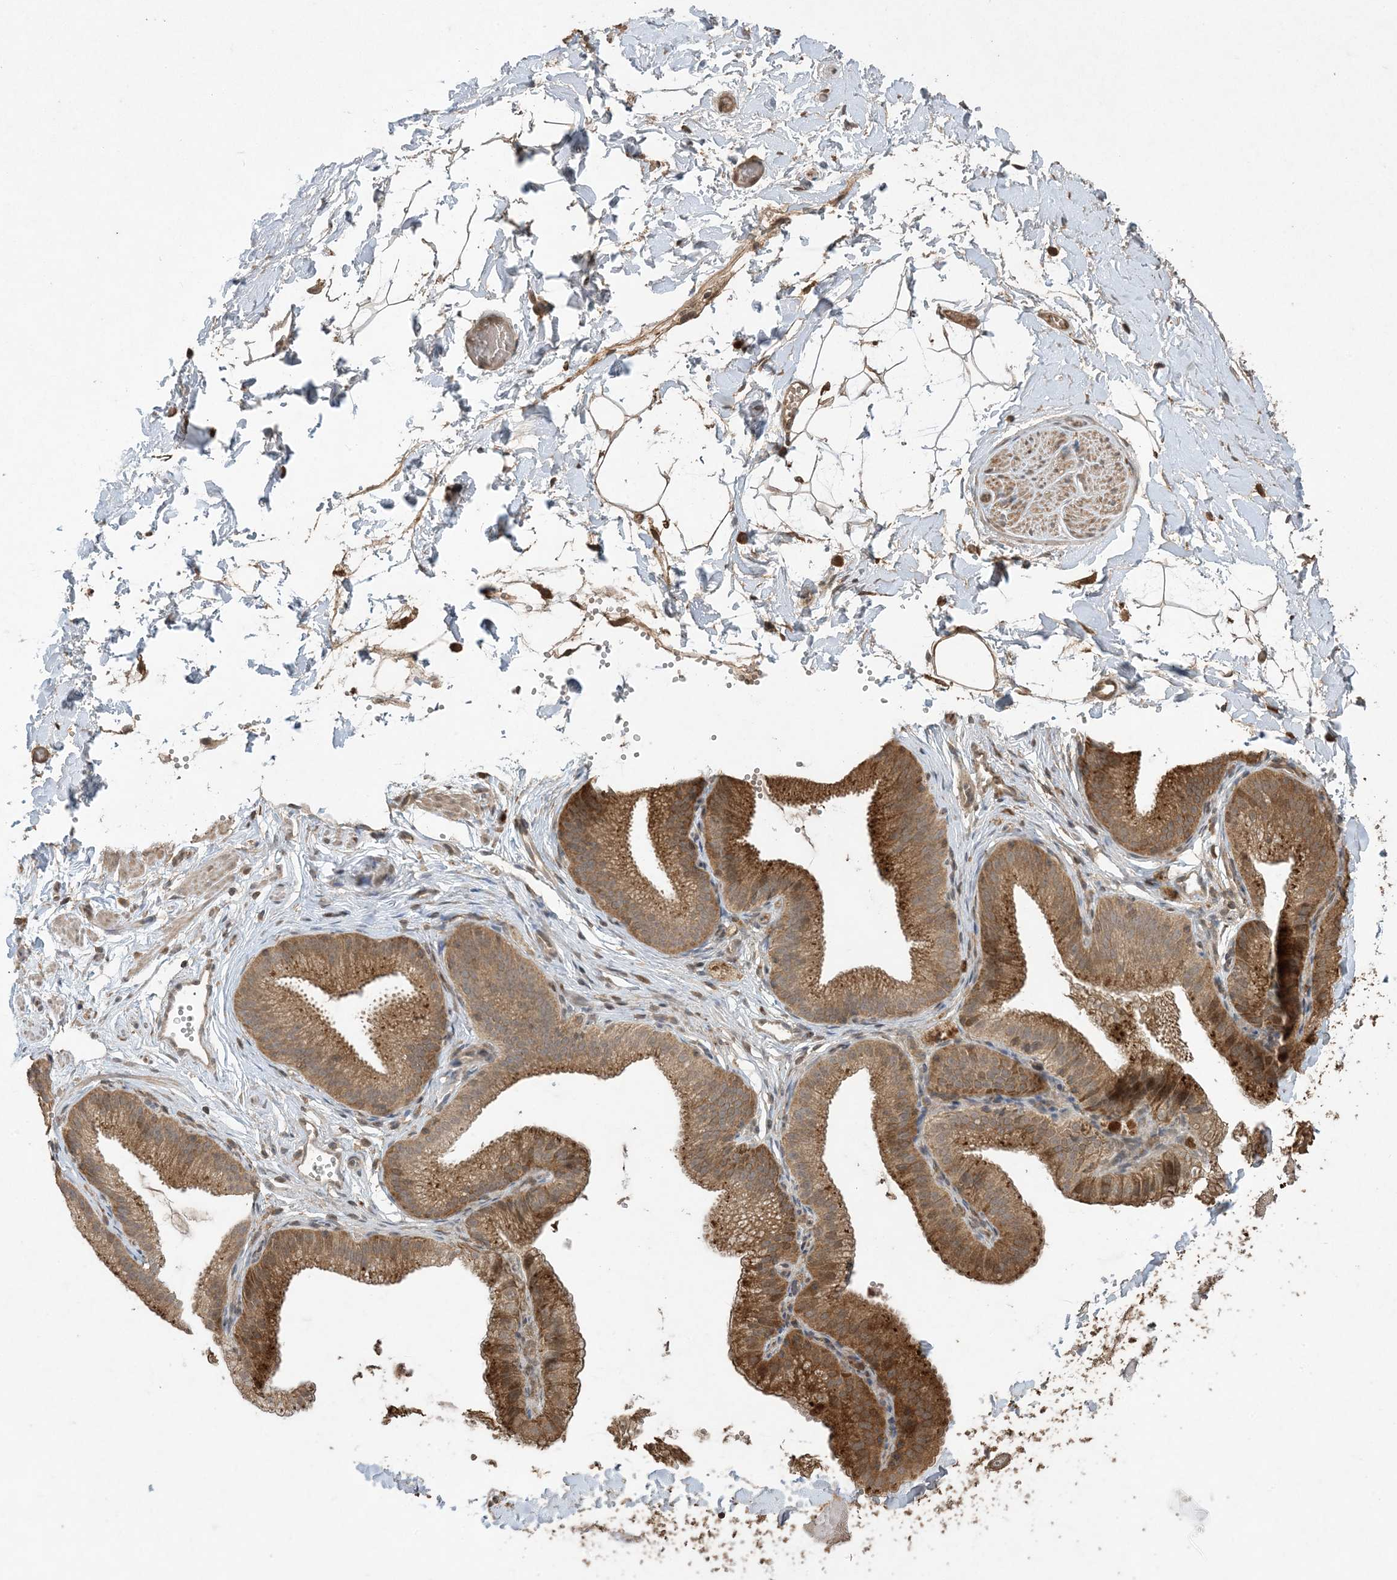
{"staining": {"intensity": "moderate", "quantity": "25%-75%", "location": "cytoplasmic/membranous"}, "tissue": "adipose tissue", "cell_type": "Adipocytes", "image_type": "normal", "snomed": [{"axis": "morphology", "description": "Normal tissue, NOS"}, {"axis": "topography", "description": "Gallbladder"}, {"axis": "topography", "description": "Peripheral nerve tissue"}], "caption": "DAB immunohistochemical staining of benign human adipose tissue shows moderate cytoplasmic/membranous protein staining in about 25%-75% of adipocytes.", "gene": "EFCAB8", "patient": {"sex": "male", "age": 38}}